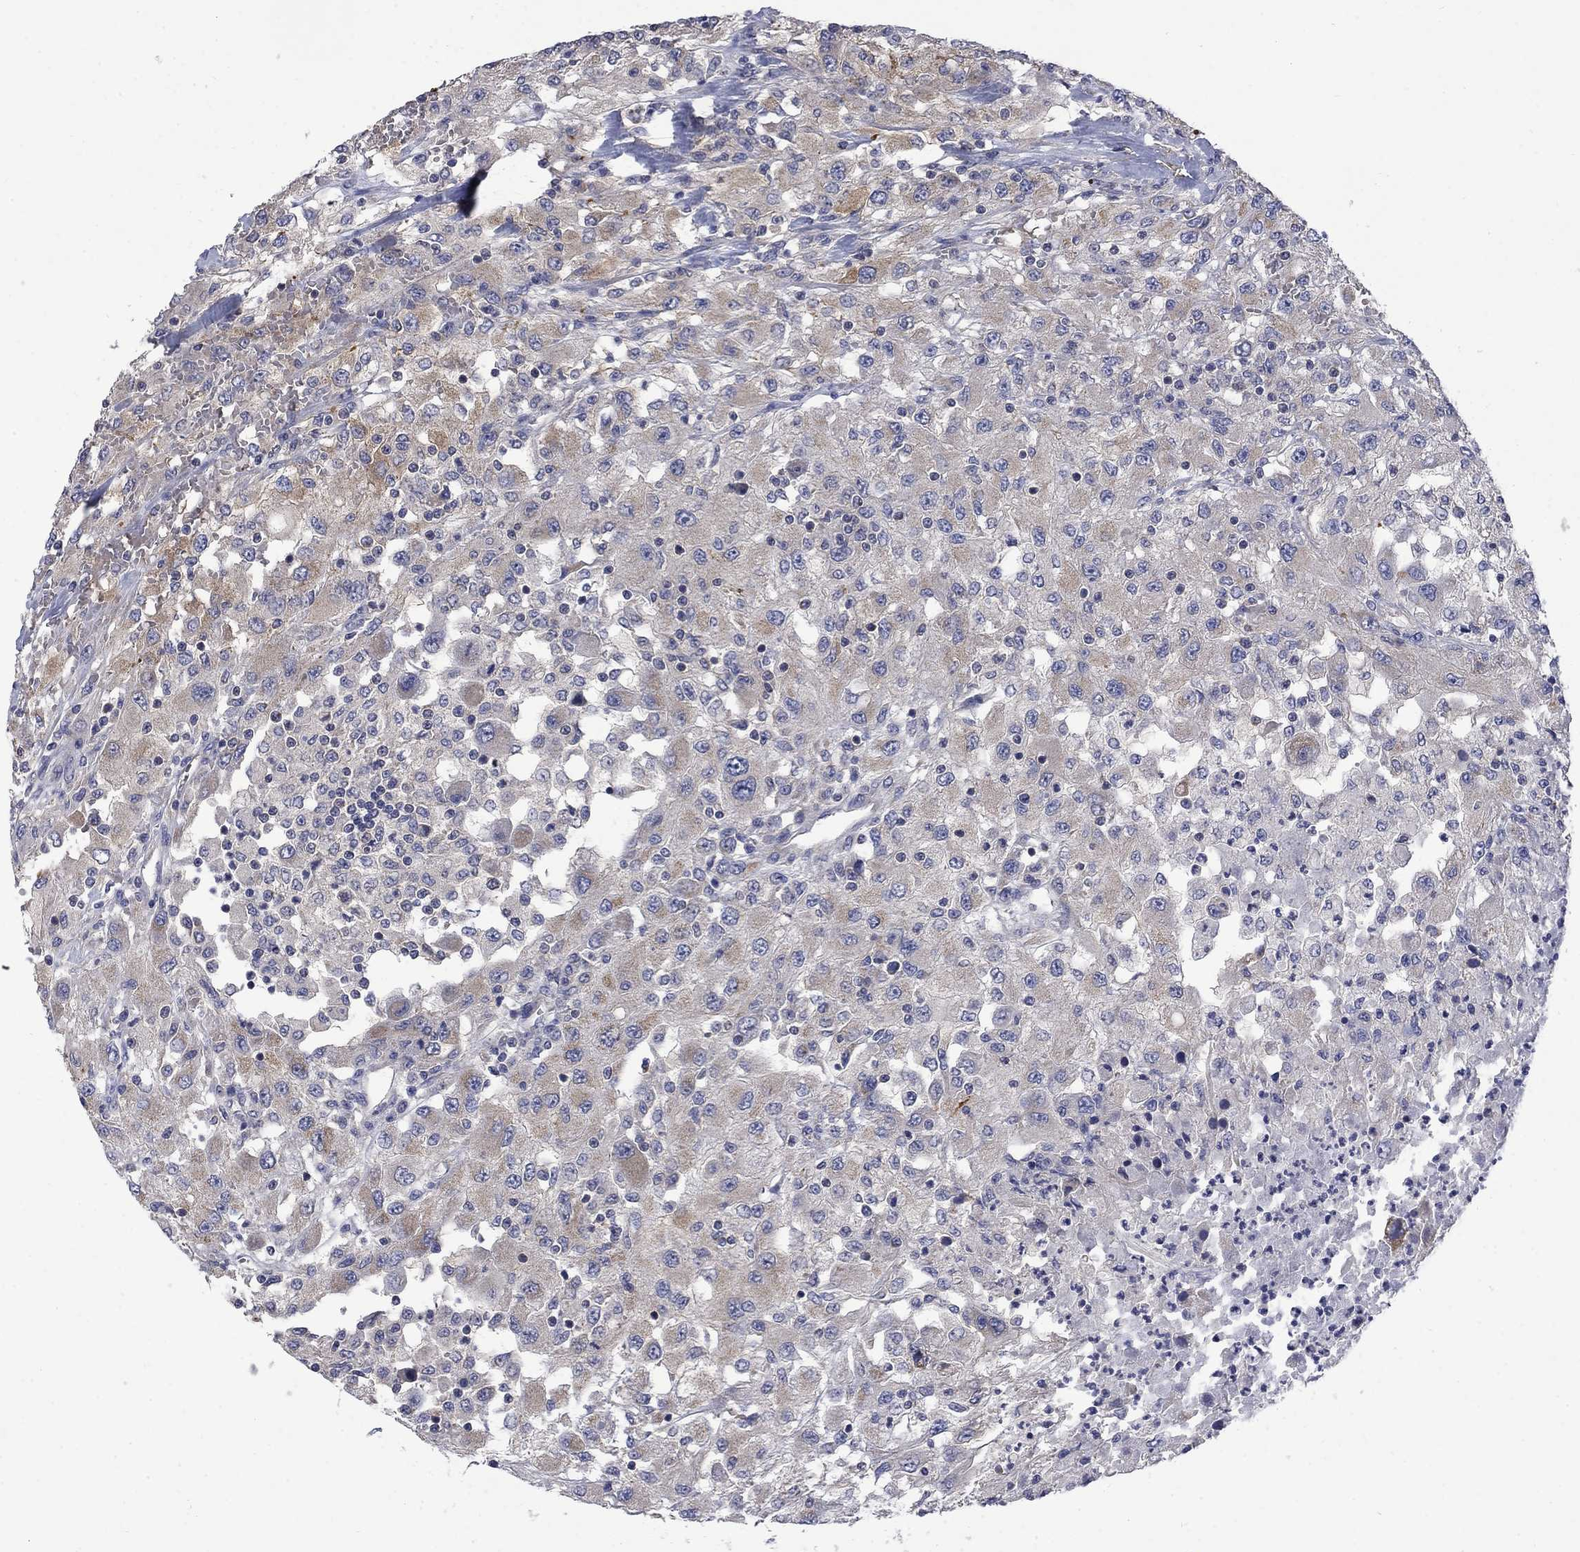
{"staining": {"intensity": "weak", "quantity": "25%-75%", "location": "cytoplasmic/membranous"}, "tissue": "renal cancer", "cell_type": "Tumor cells", "image_type": "cancer", "snomed": [{"axis": "morphology", "description": "Adenocarcinoma, NOS"}, {"axis": "topography", "description": "Kidney"}], "caption": "This histopathology image shows immunohistochemistry (IHC) staining of human renal cancer (adenocarcinoma), with low weak cytoplasmic/membranous expression in about 25%-75% of tumor cells.", "gene": "HSPA12A", "patient": {"sex": "female", "age": 67}}